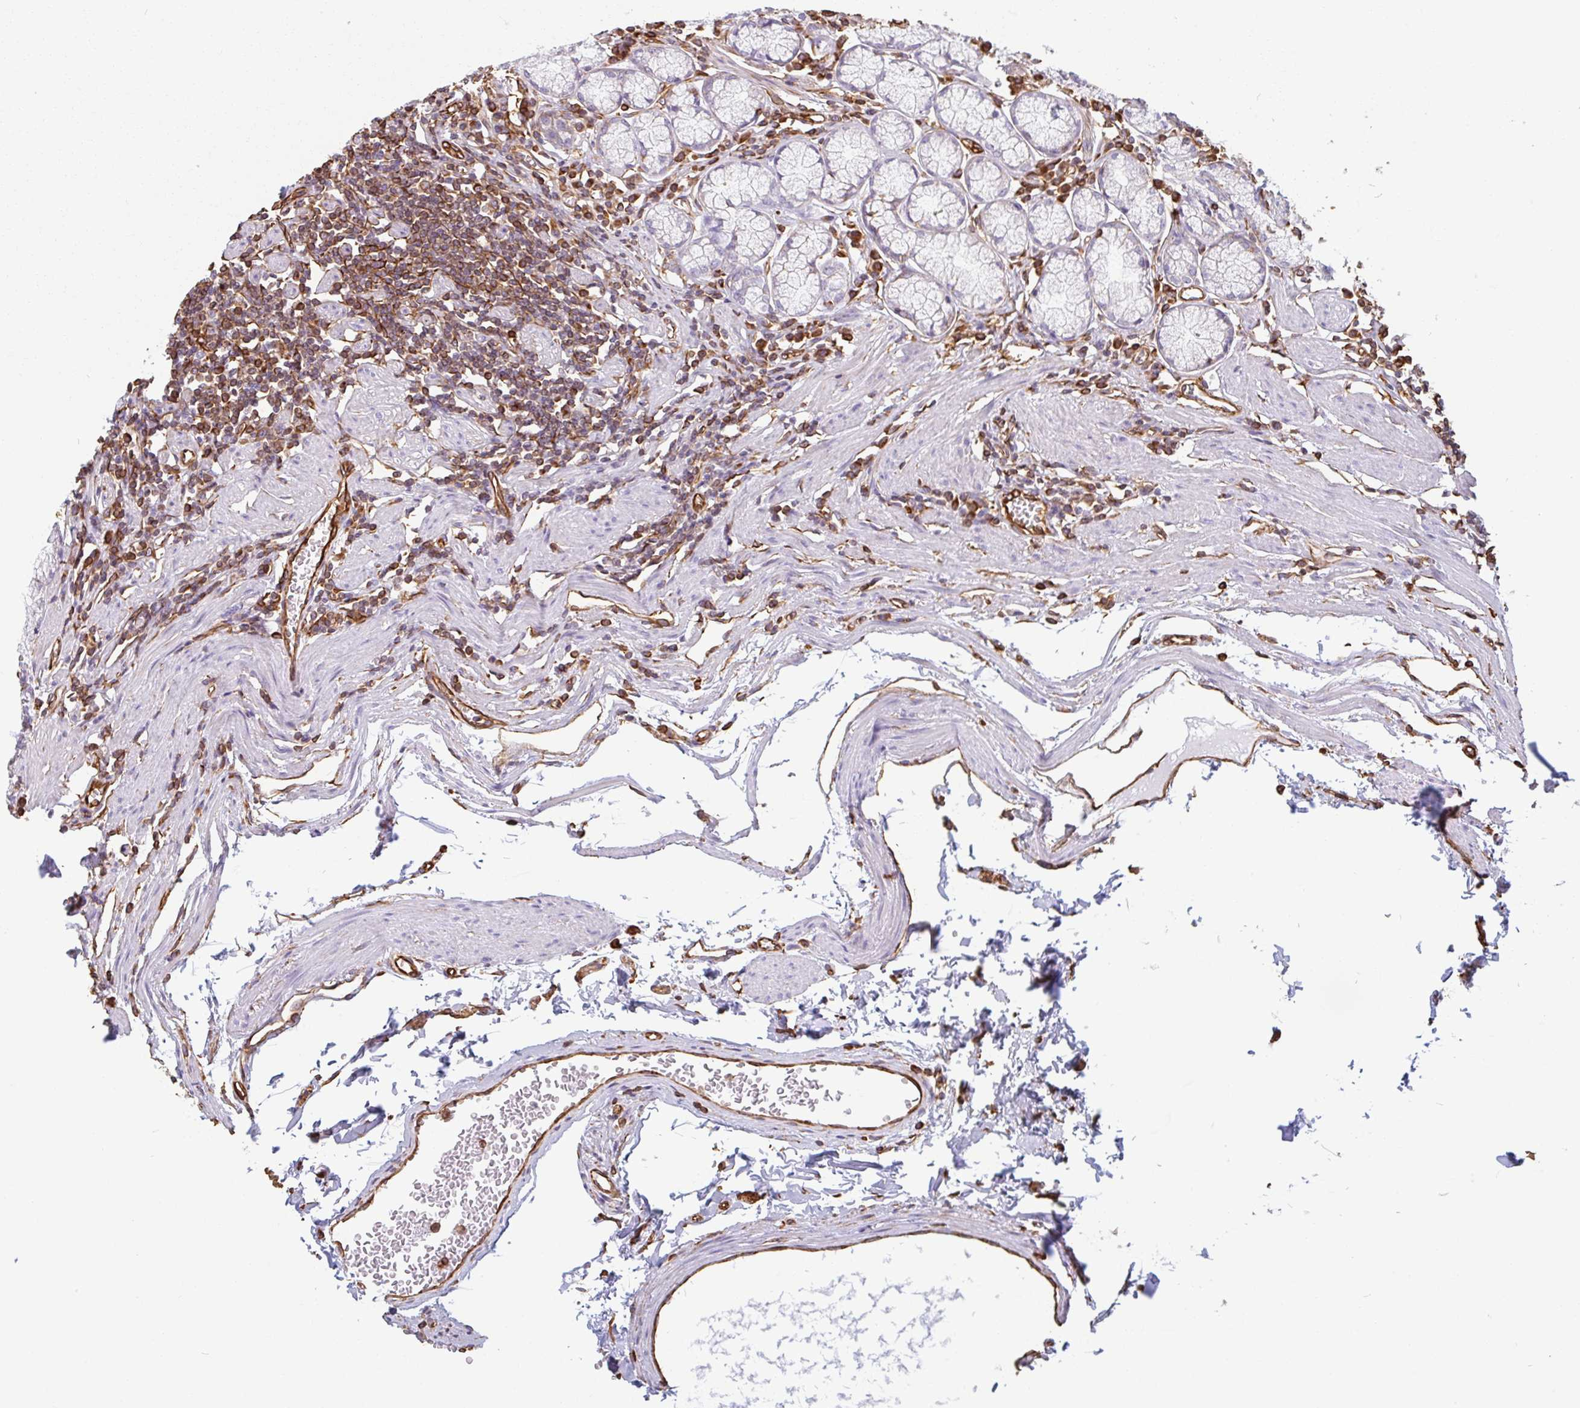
{"staining": {"intensity": "negative", "quantity": "none", "location": "none"}, "tissue": "stomach", "cell_type": "Glandular cells", "image_type": "normal", "snomed": [{"axis": "morphology", "description": "Normal tissue, NOS"}, {"axis": "topography", "description": "Stomach"}], "caption": "Protein analysis of unremarkable stomach exhibits no significant staining in glandular cells.", "gene": "PPFIA1", "patient": {"sex": "male", "age": 55}}